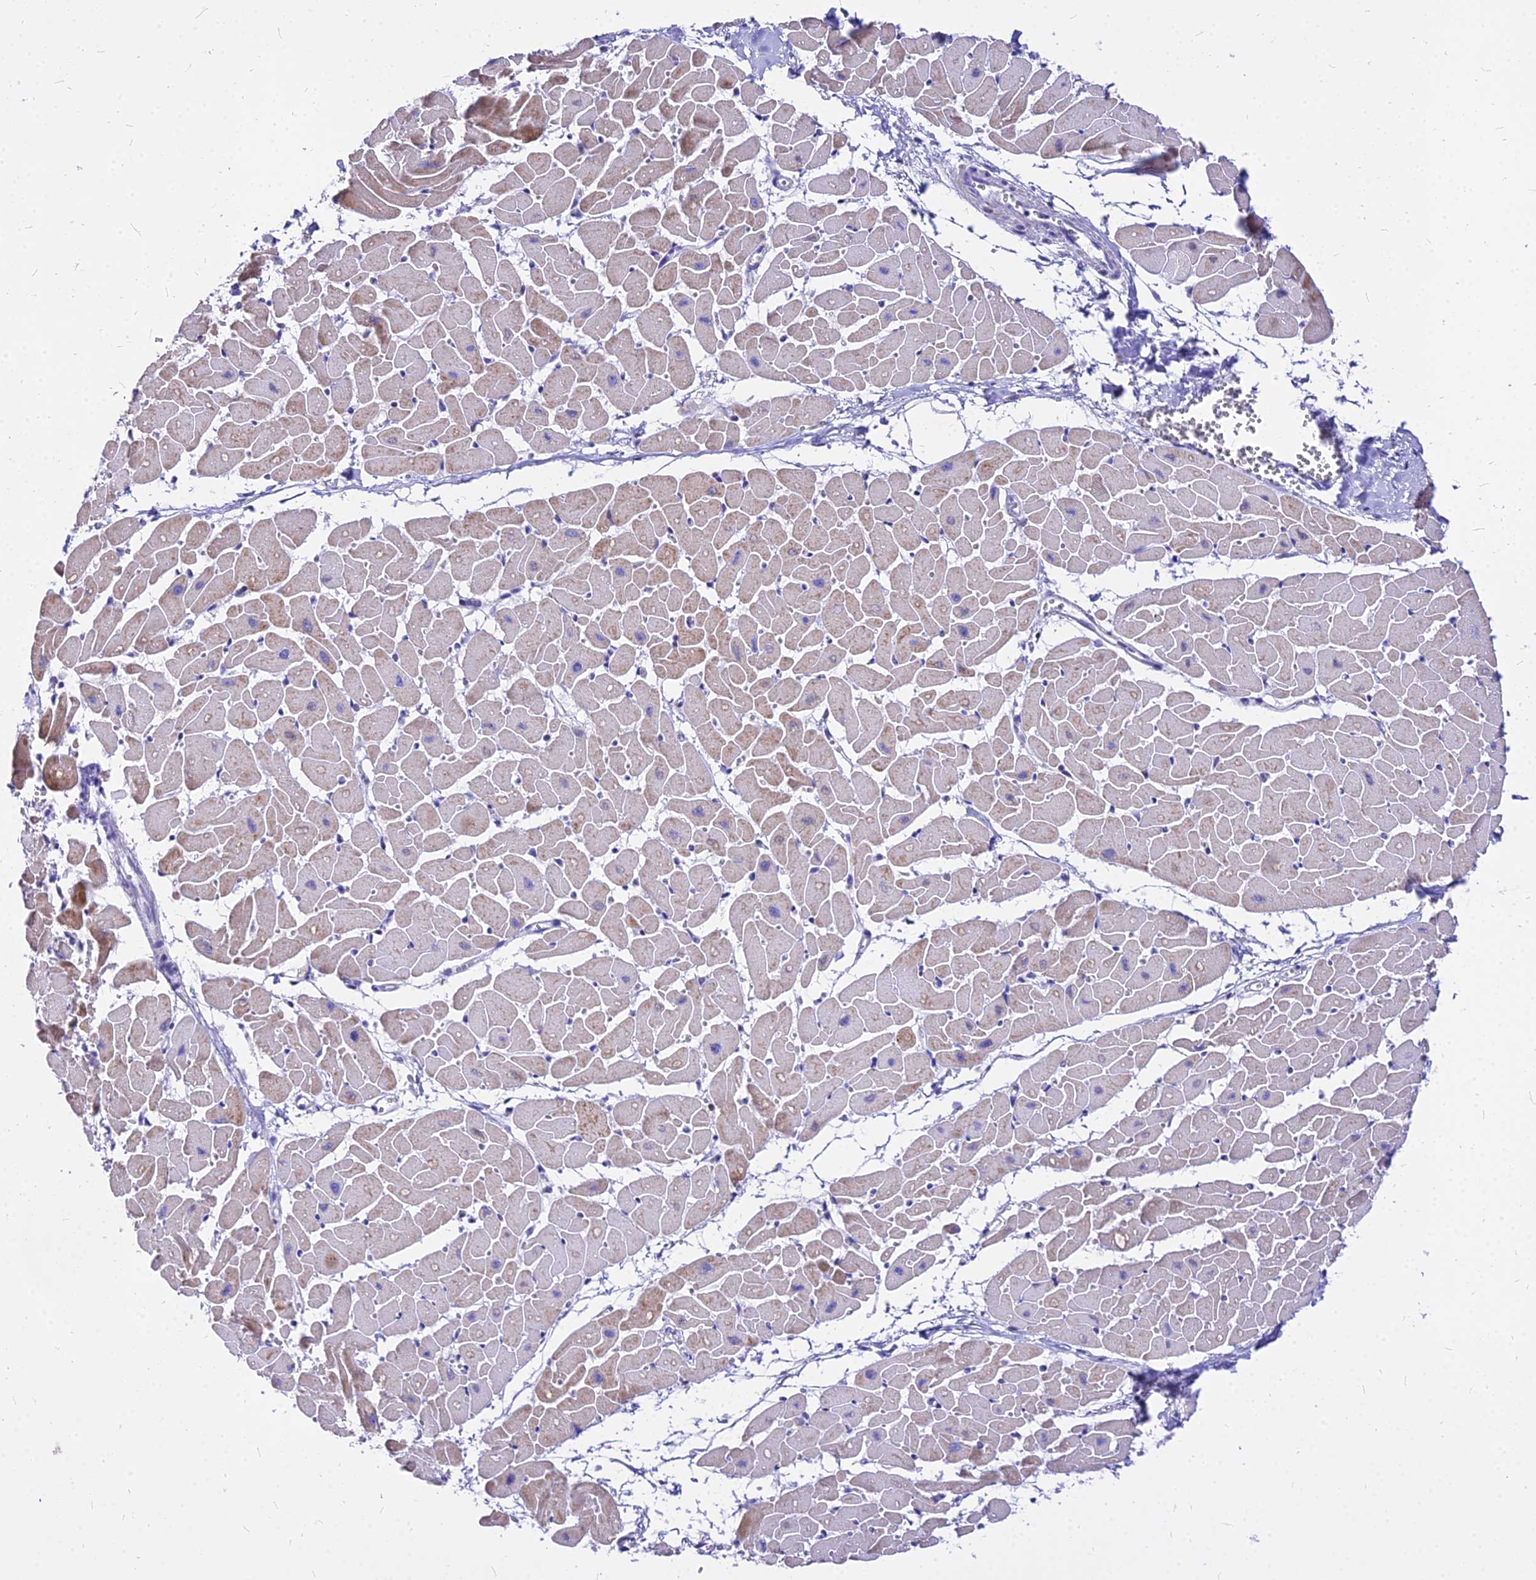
{"staining": {"intensity": "weak", "quantity": "25%-75%", "location": "cytoplasmic/membranous"}, "tissue": "heart muscle", "cell_type": "Cardiomyocytes", "image_type": "normal", "snomed": [{"axis": "morphology", "description": "Normal tissue, NOS"}, {"axis": "topography", "description": "Heart"}], "caption": "Human heart muscle stained for a protein (brown) reveals weak cytoplasmic/membranous positive expression in approximately 25%-75% of cardiomyocytes.", "gene": "CARD18", "patient": {"sex": "female", "age": 19}}